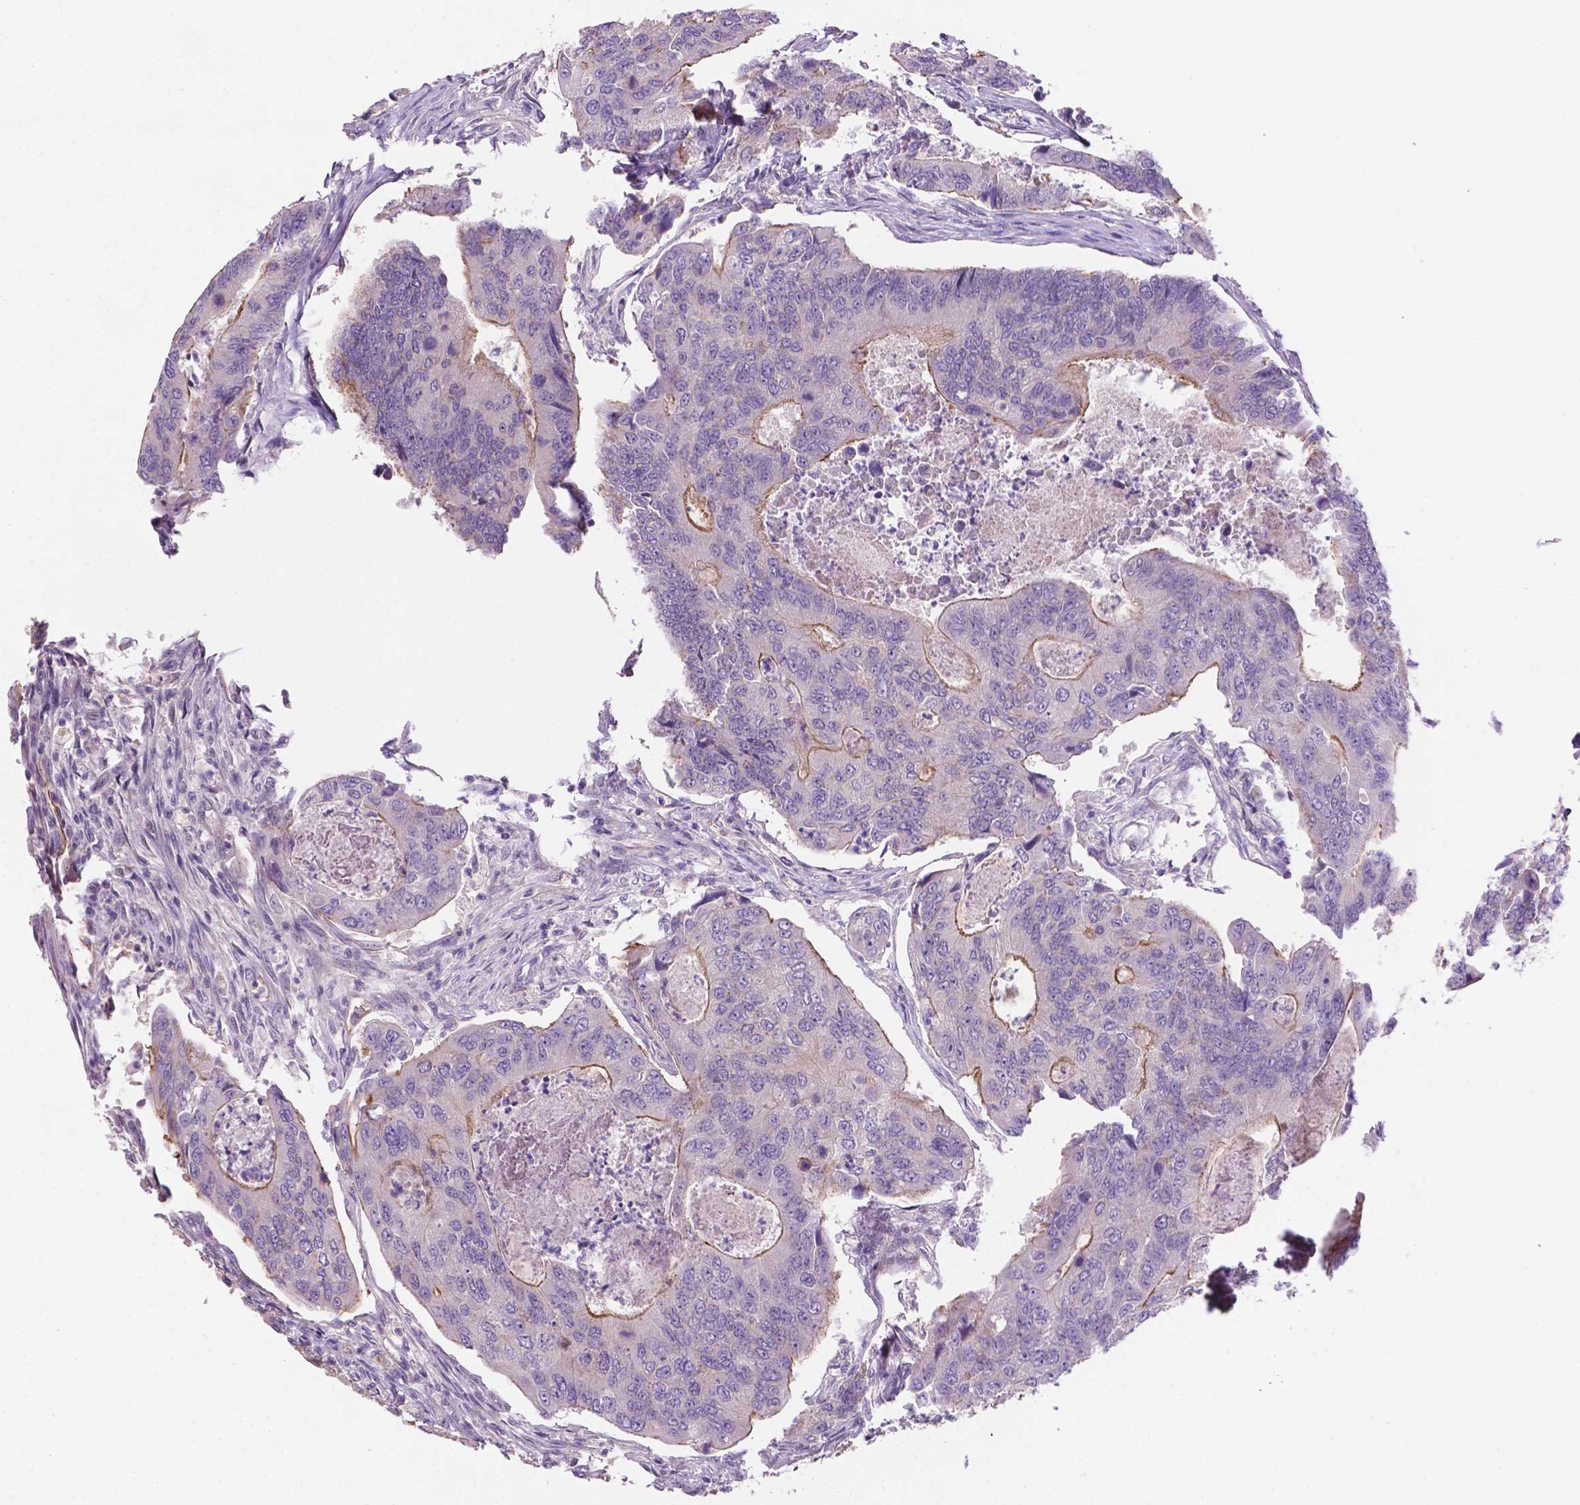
{"staining": {"intensity": "moderate", "quantity": "<25%", "location": "cytoplasmic/membranous"}, "tissue": "colorectal cancer", "cell_type": "Tumor cells", "image_type": "cancer", "snomed": [{"axis": "morphology", "description": "Adenocarcinoma, NOS"}, {"axis": "topography", "description": "Colon"}], "caption": "Immunohistochemical staining of human colorectal adenocarcinoma shows moderate cytoplasmic/membranous protein staining in approximately <25% of tumor cells.", "gene": "ARL5C", "patient": {"sex": "female", "age": 67}}